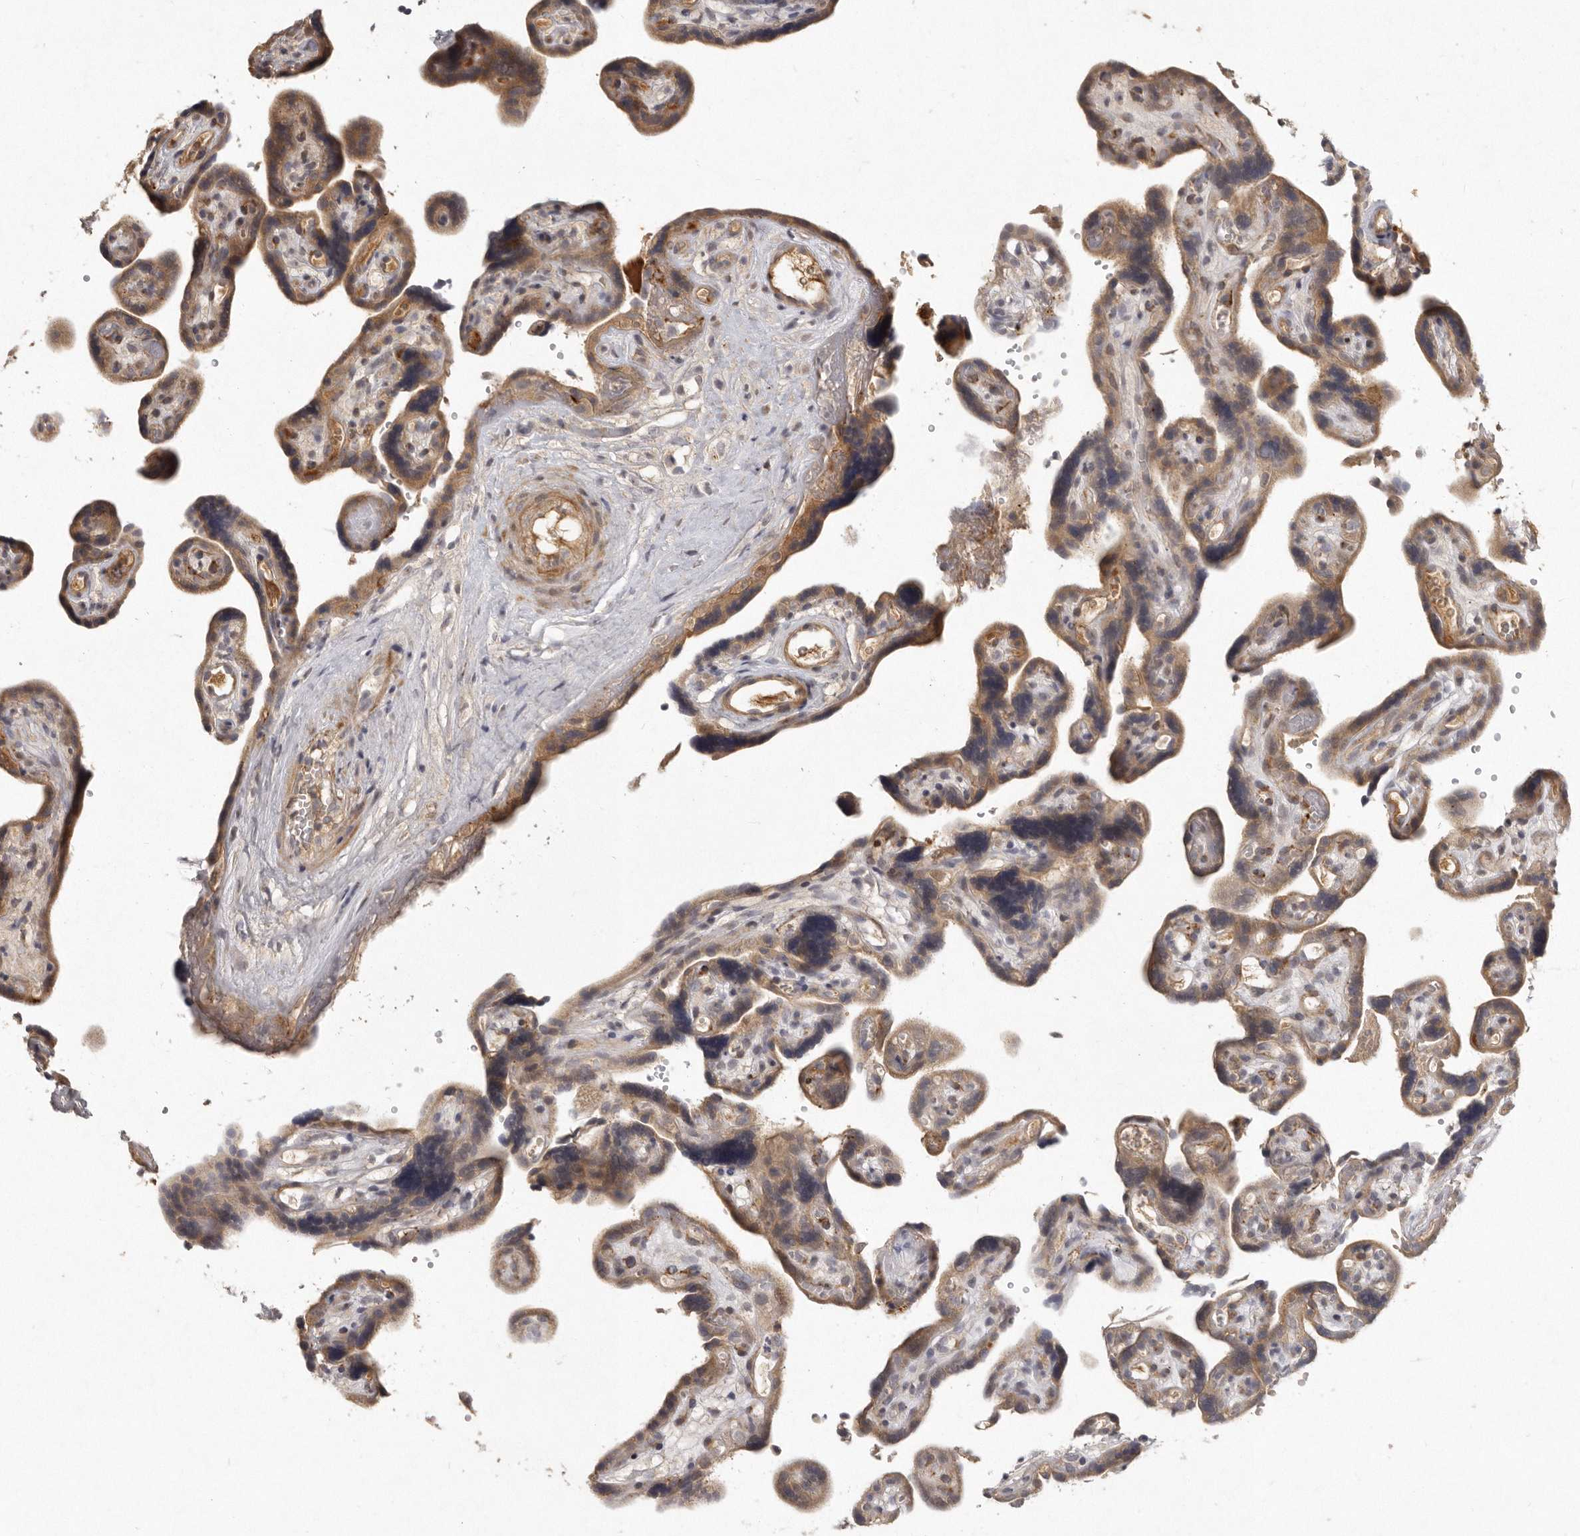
{"staining": {"intensity": "weak", "quantity": ">75%", "location": "cytoplasmic/membranous,nuclear"}, "tissue": "placenta", "cell_type": "Decidual cells", "image_type": "normal", "snomed": [{"axis": "morphology", "description": "Normal tissue, NOS"}, {"axis": "topography", "description": "Placenta"}], "caption": "This is a photomicrograph of immunohistochemistry staining of normal placenta, which shows weak staining in the cytoplasmic/membranous,nuclear of decidual cells.", "gene": "SLC22A1", "patient": {"sex": "female", "age": 30}}